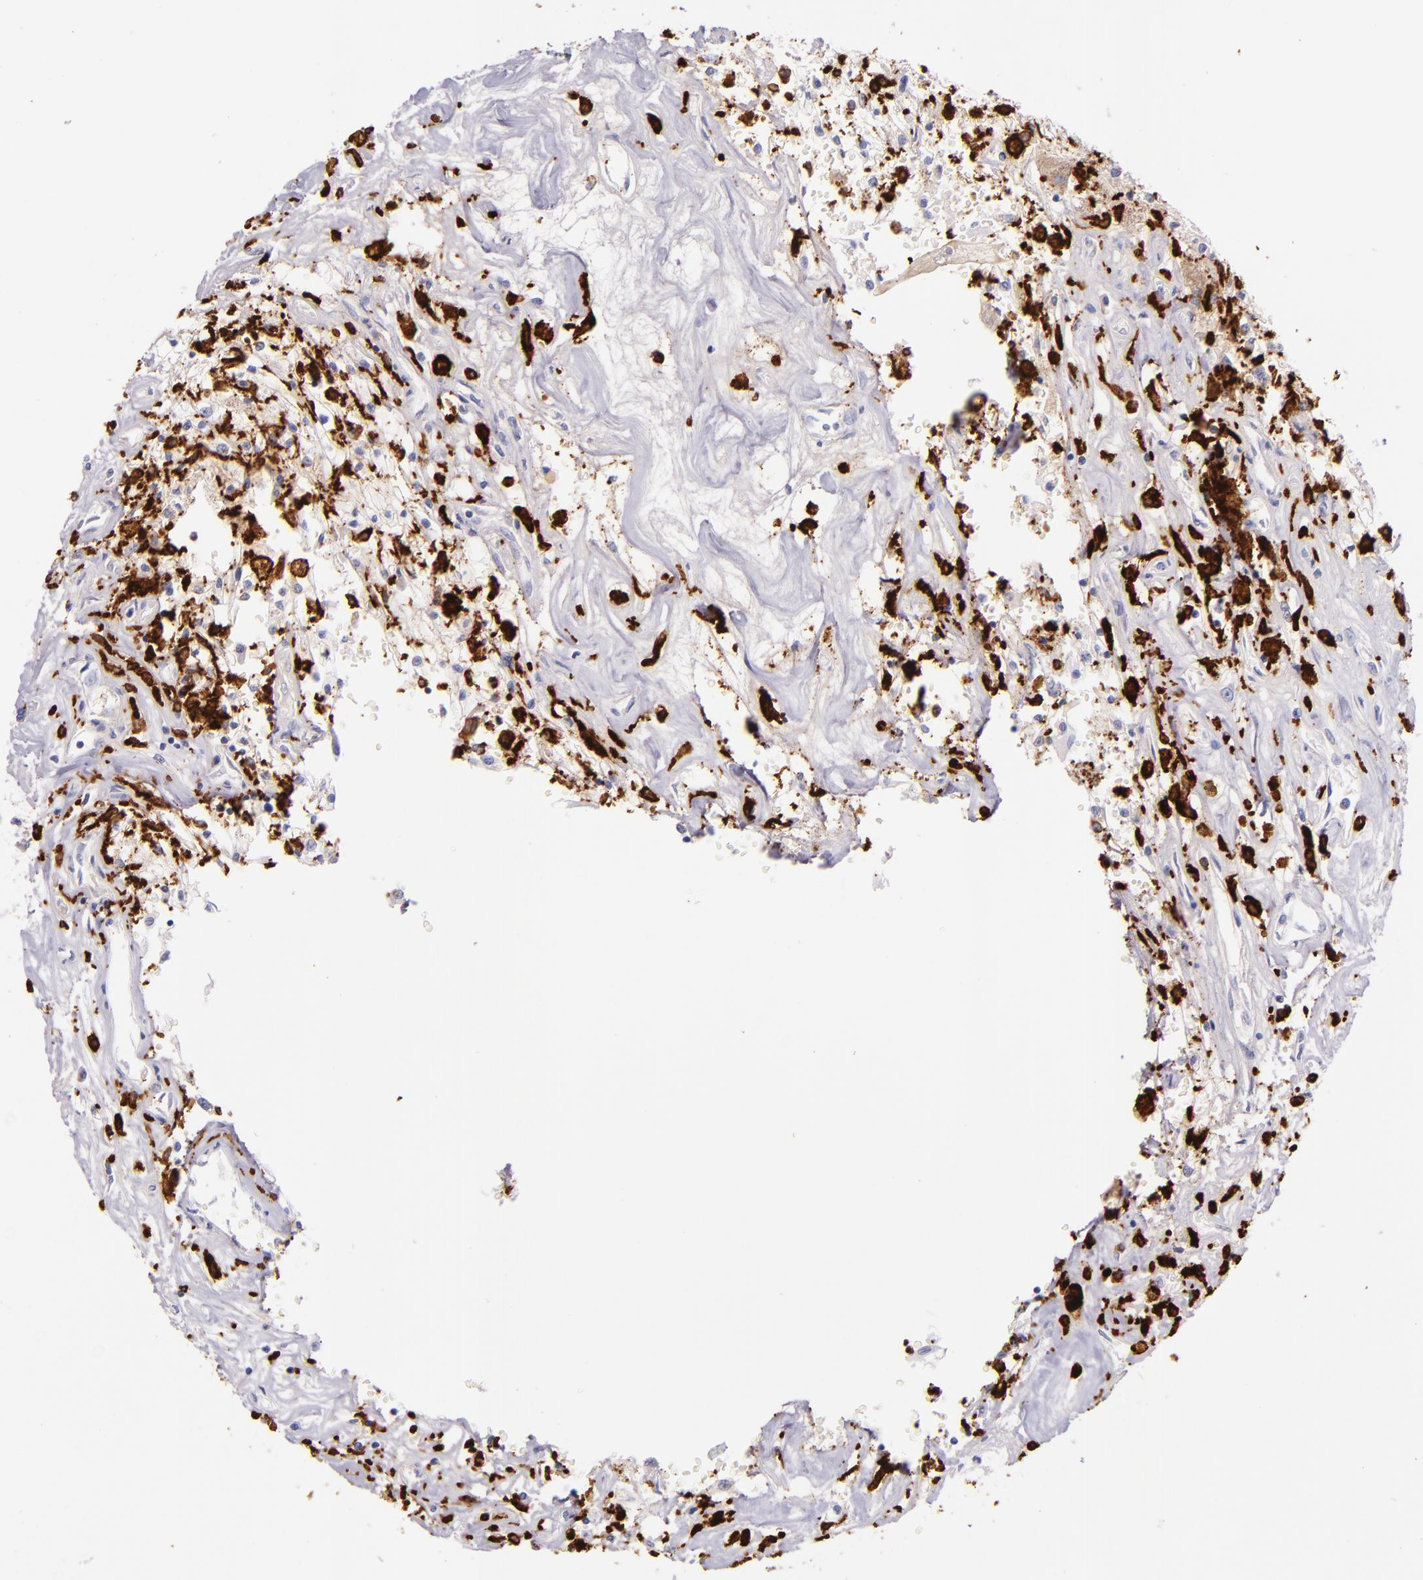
{"staining": {"intensity": "negative", "quantity": "none", "location": "none"}, "tissue": "renal cancer", "cell_type": "Tumor cells", "image_type": "cancer", "snomed": [{"axis": "morphology", "description": "Adenocarcinoma, NOS"}, {"axis": "topography", "description": "Kidney"}], "caption": "DAB (3,3'-diaminobenzidine) immunohistochemical staining of adenocarcinoma (renal) exhibits no significant positivity in tumor cells. The staining was performed using DAB to visualize the protein expression in brown, while the nuclei were stained in blue with hematoxylin (Magnification: 20x).", "gene": "CD163", "patient": {"sex": "male", "age": 78}}